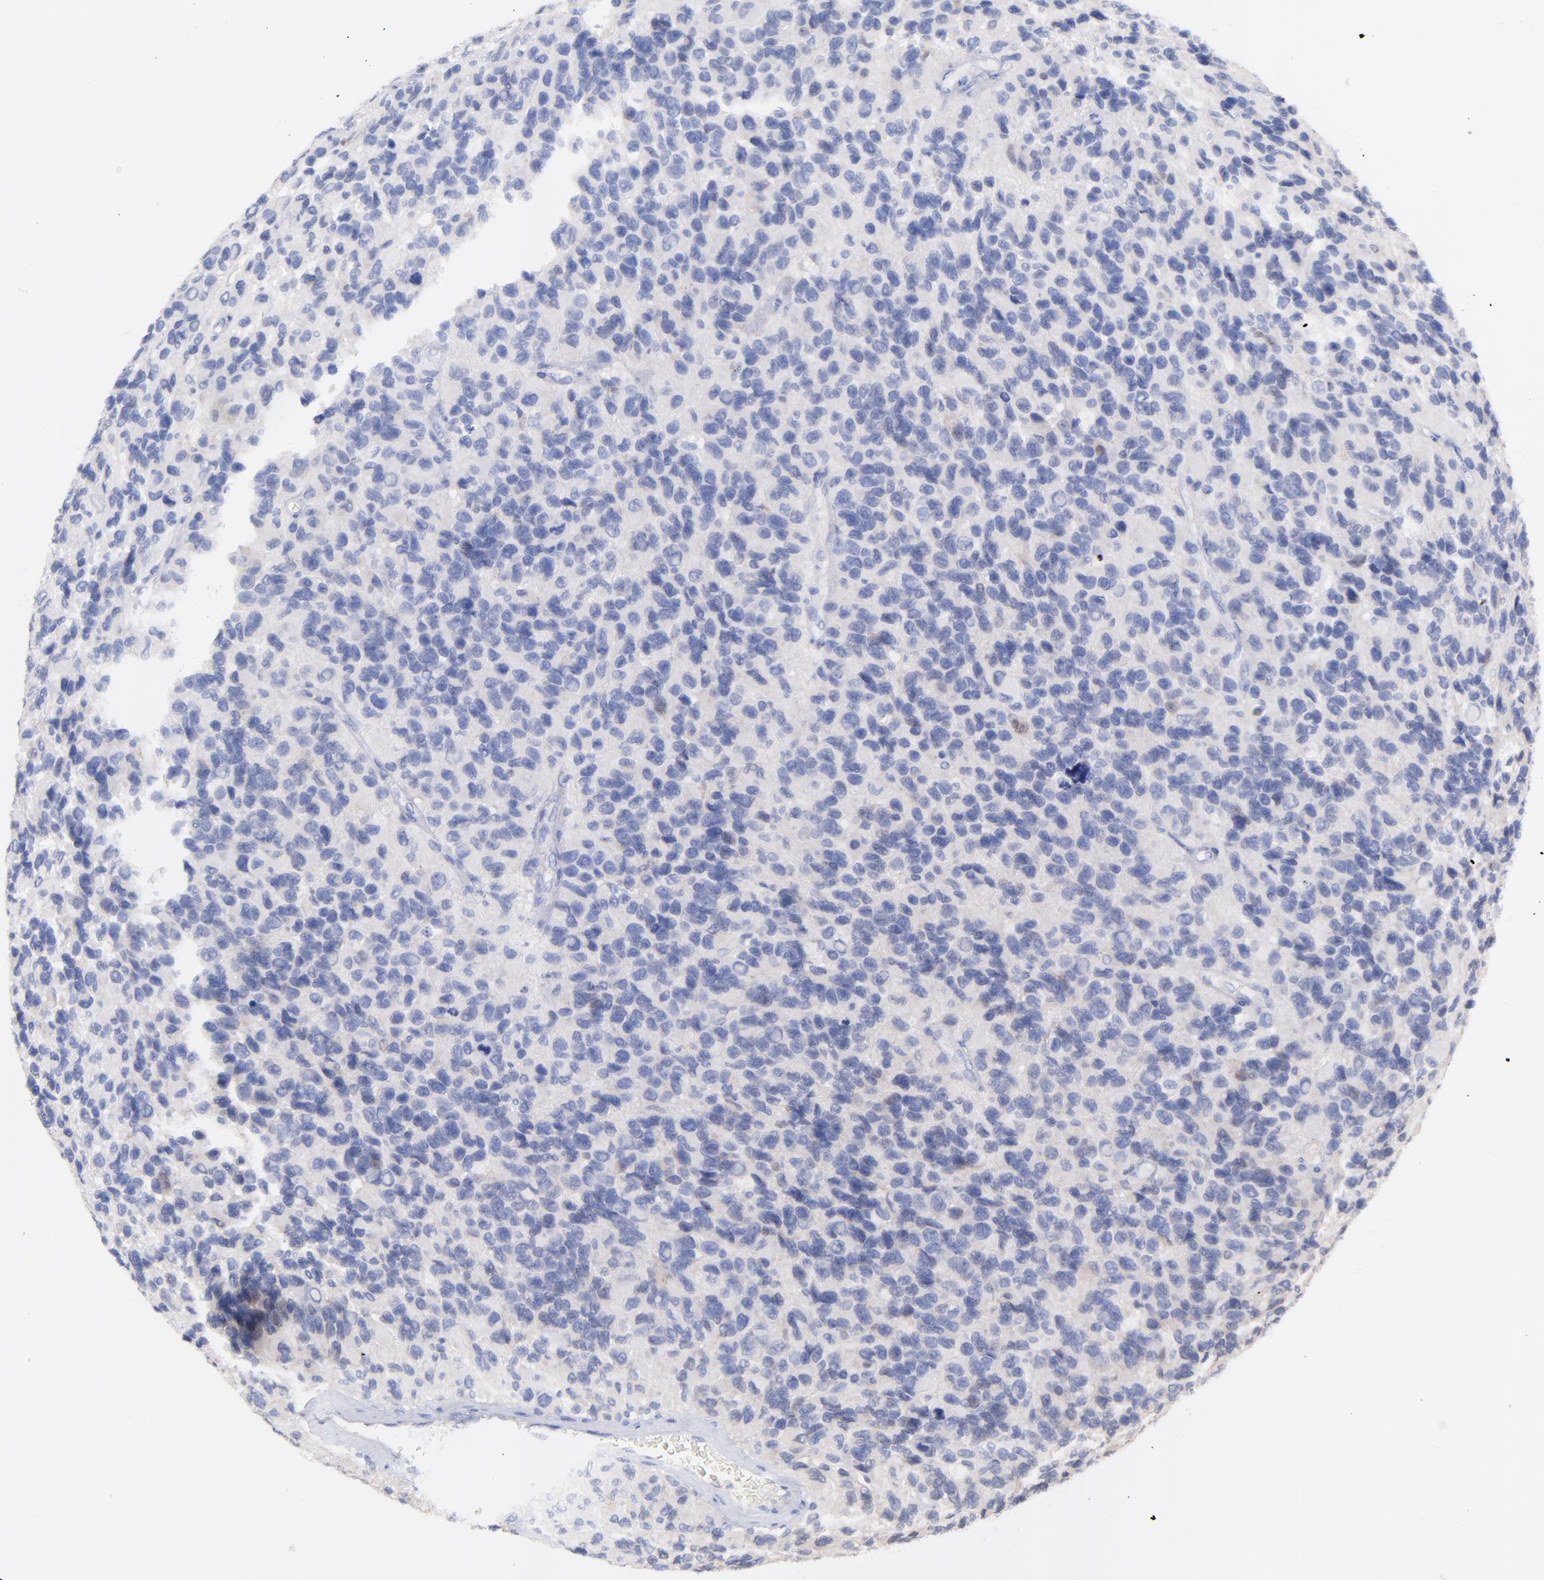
{"staining": {"intensity": "weak", "quantity": "<25%", "location": "cytoplasmic/membranous"}, "tissue": "glioma", "cell_type": "Tumor cells", "image_type": "cancer", "snomed": [{"axis": "morphology", "description": "Glioma, malignant, High grade"}, {"axis": "topography", "description": "Brain"}], "caption": "Immunohistochemistry (IHC) photomicrograph of neoplastic tissue: glioma stained with DAB displays no significant protein positivity in tumor cells.", "gene": "CFAP57", "patient": {"sex": "male", "age": 77}}